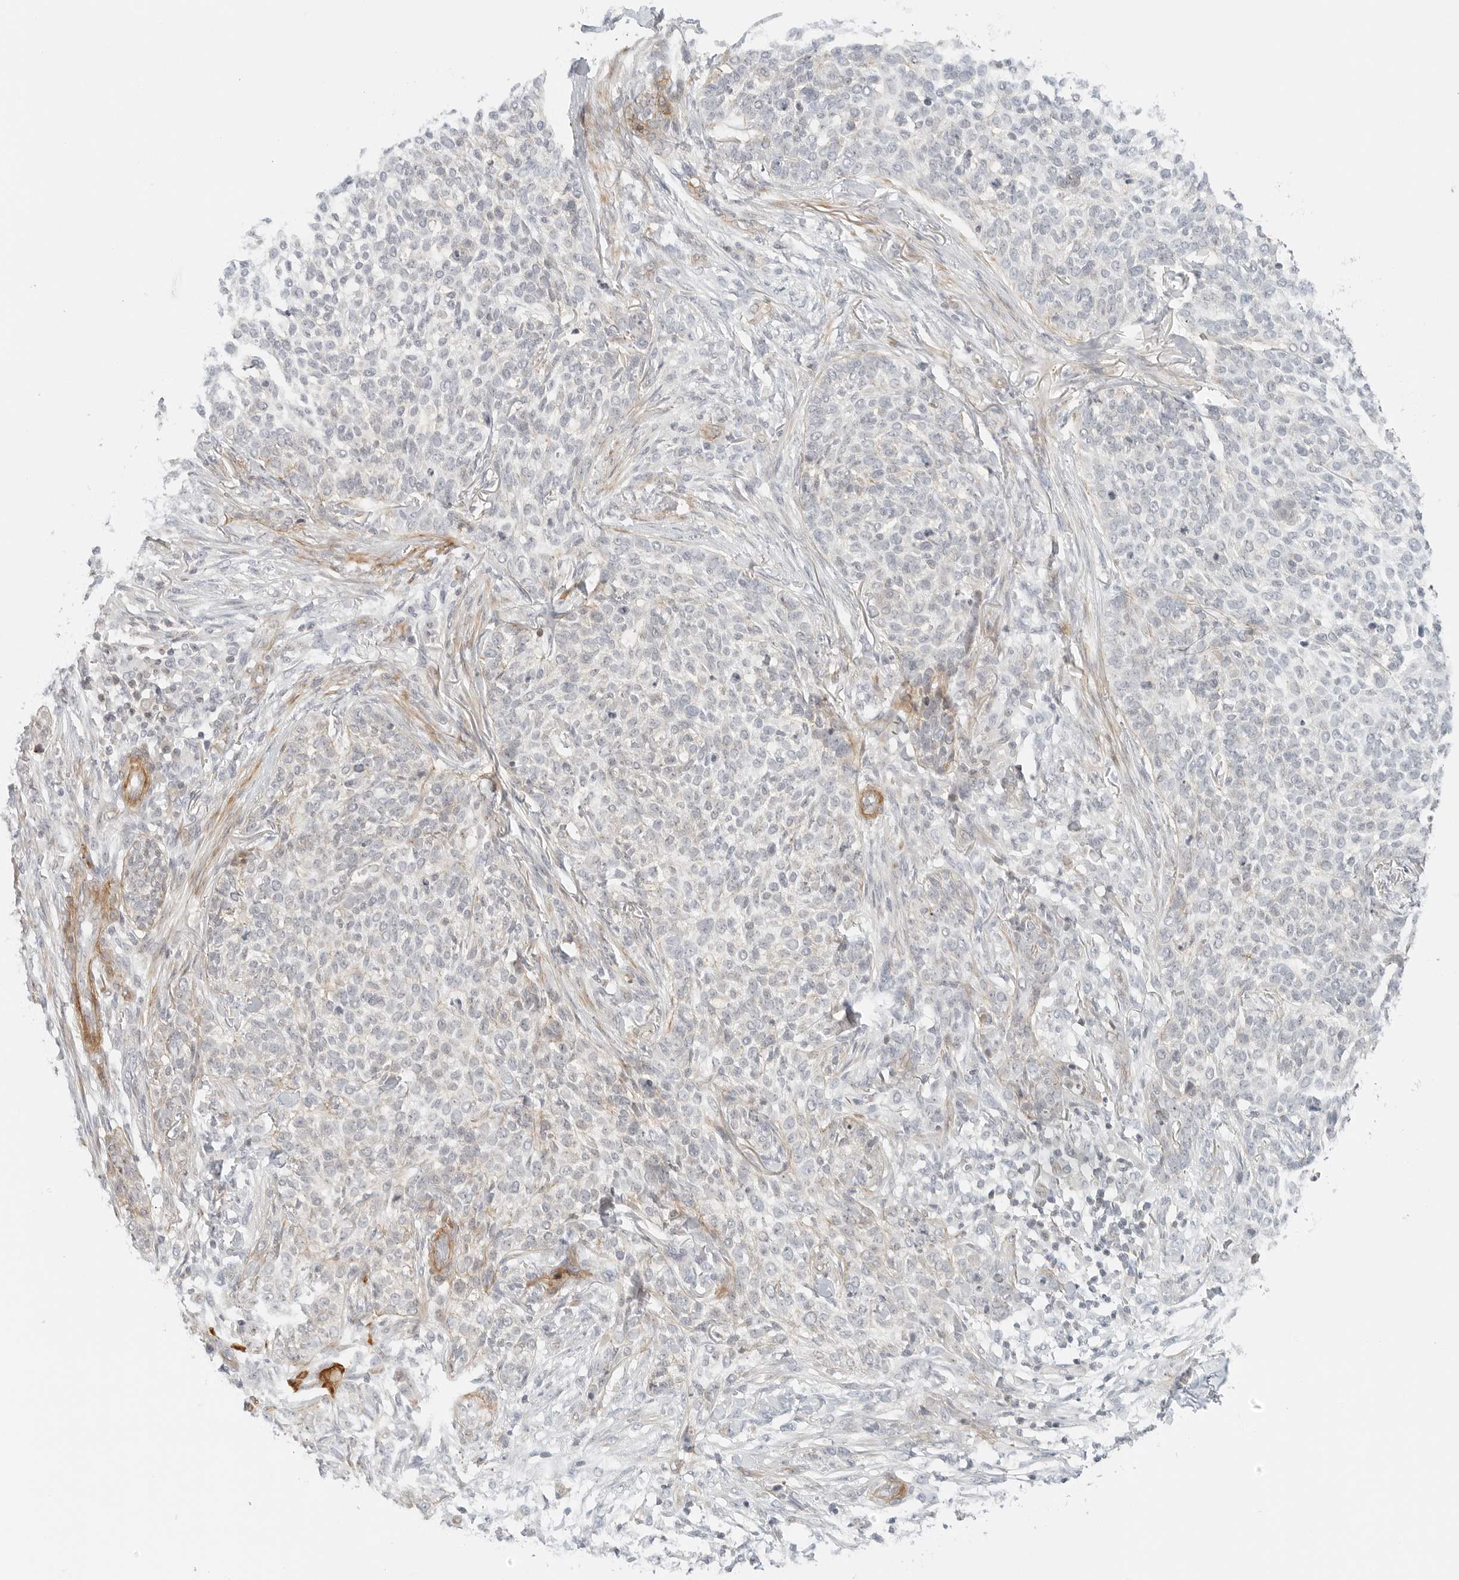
{"staining": {"intensity": "weak", "quantity": "25%-75%", "location": "cytoplasmic/membranous"}, "tissue": "skin cancer", "cell_type": "Tumor cells", "image_type": "cancer", "snomed": [{"axis": "morphology", "description": "Basal cell carcinoma"}, {"axis": "topography", "description": "Skin"}], "caption": "Skin cancer (basal cell carcinoma) stained with immunohistochemistry (IHC) demonstrates weak cytoplasmic/membranous staining in about 25%-75% of tumor cells.", "gene": "IQCC", "patient": {"sex": "female", "age": 64}}